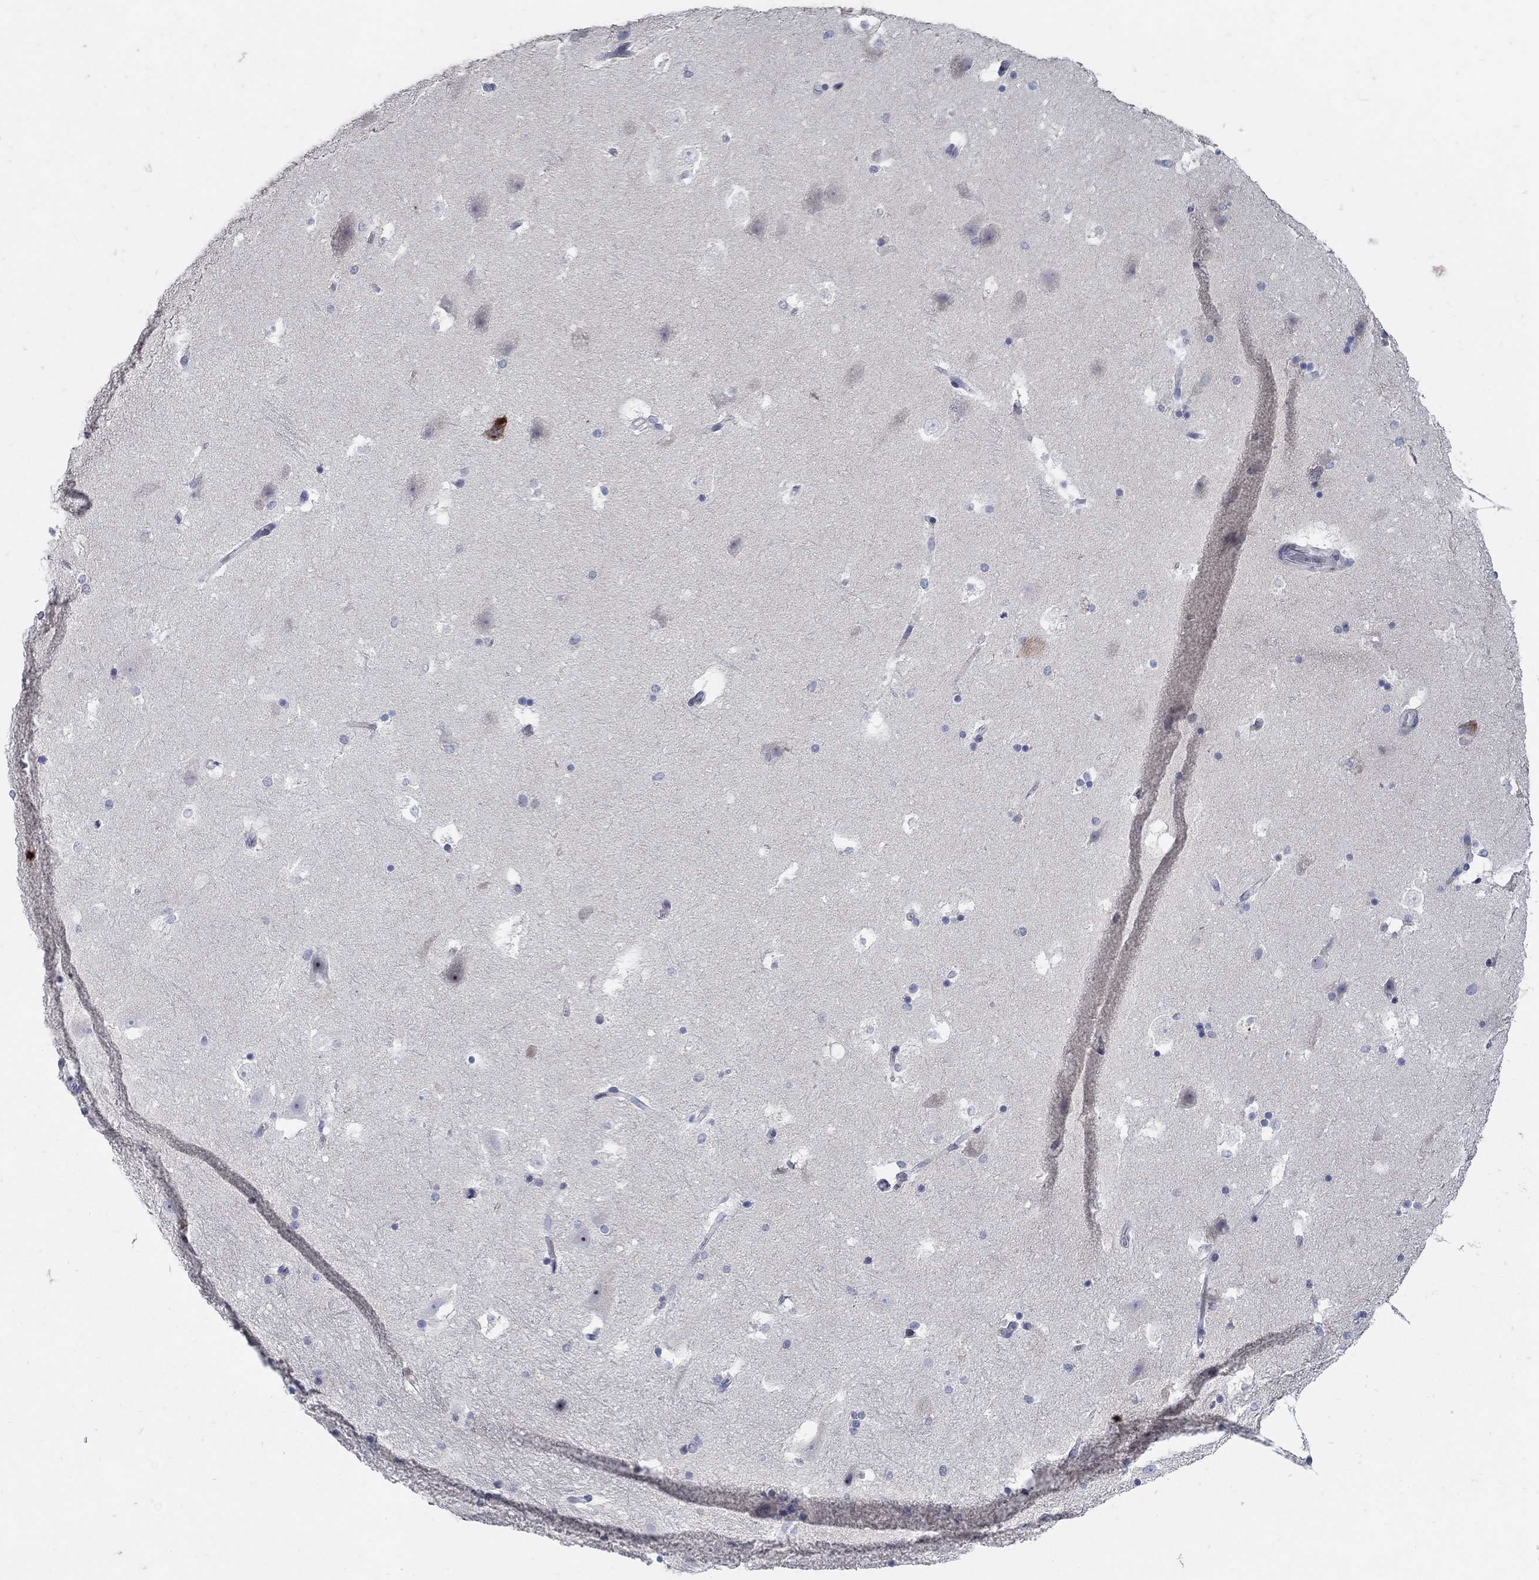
{"staining": {"intensity": "negative", "quantity": "none", "location": "none"}, "tissue": "hippocampus", "cell_type": "Glial cells", "image_type": "normal", "snomed": [{"axis": "morphology", "description": "Normal tissue, NOS"}, {"axis": "topography", "description": "Hippocampus"}], "caption": "A high-resolution histopathology image shows IHC staining of normal hippocampus, which displays no significant expression in glial cells. Nuclei are stained in blue.", "gene": "HMX2", "patient": {"sex": "male", "age": 51}}